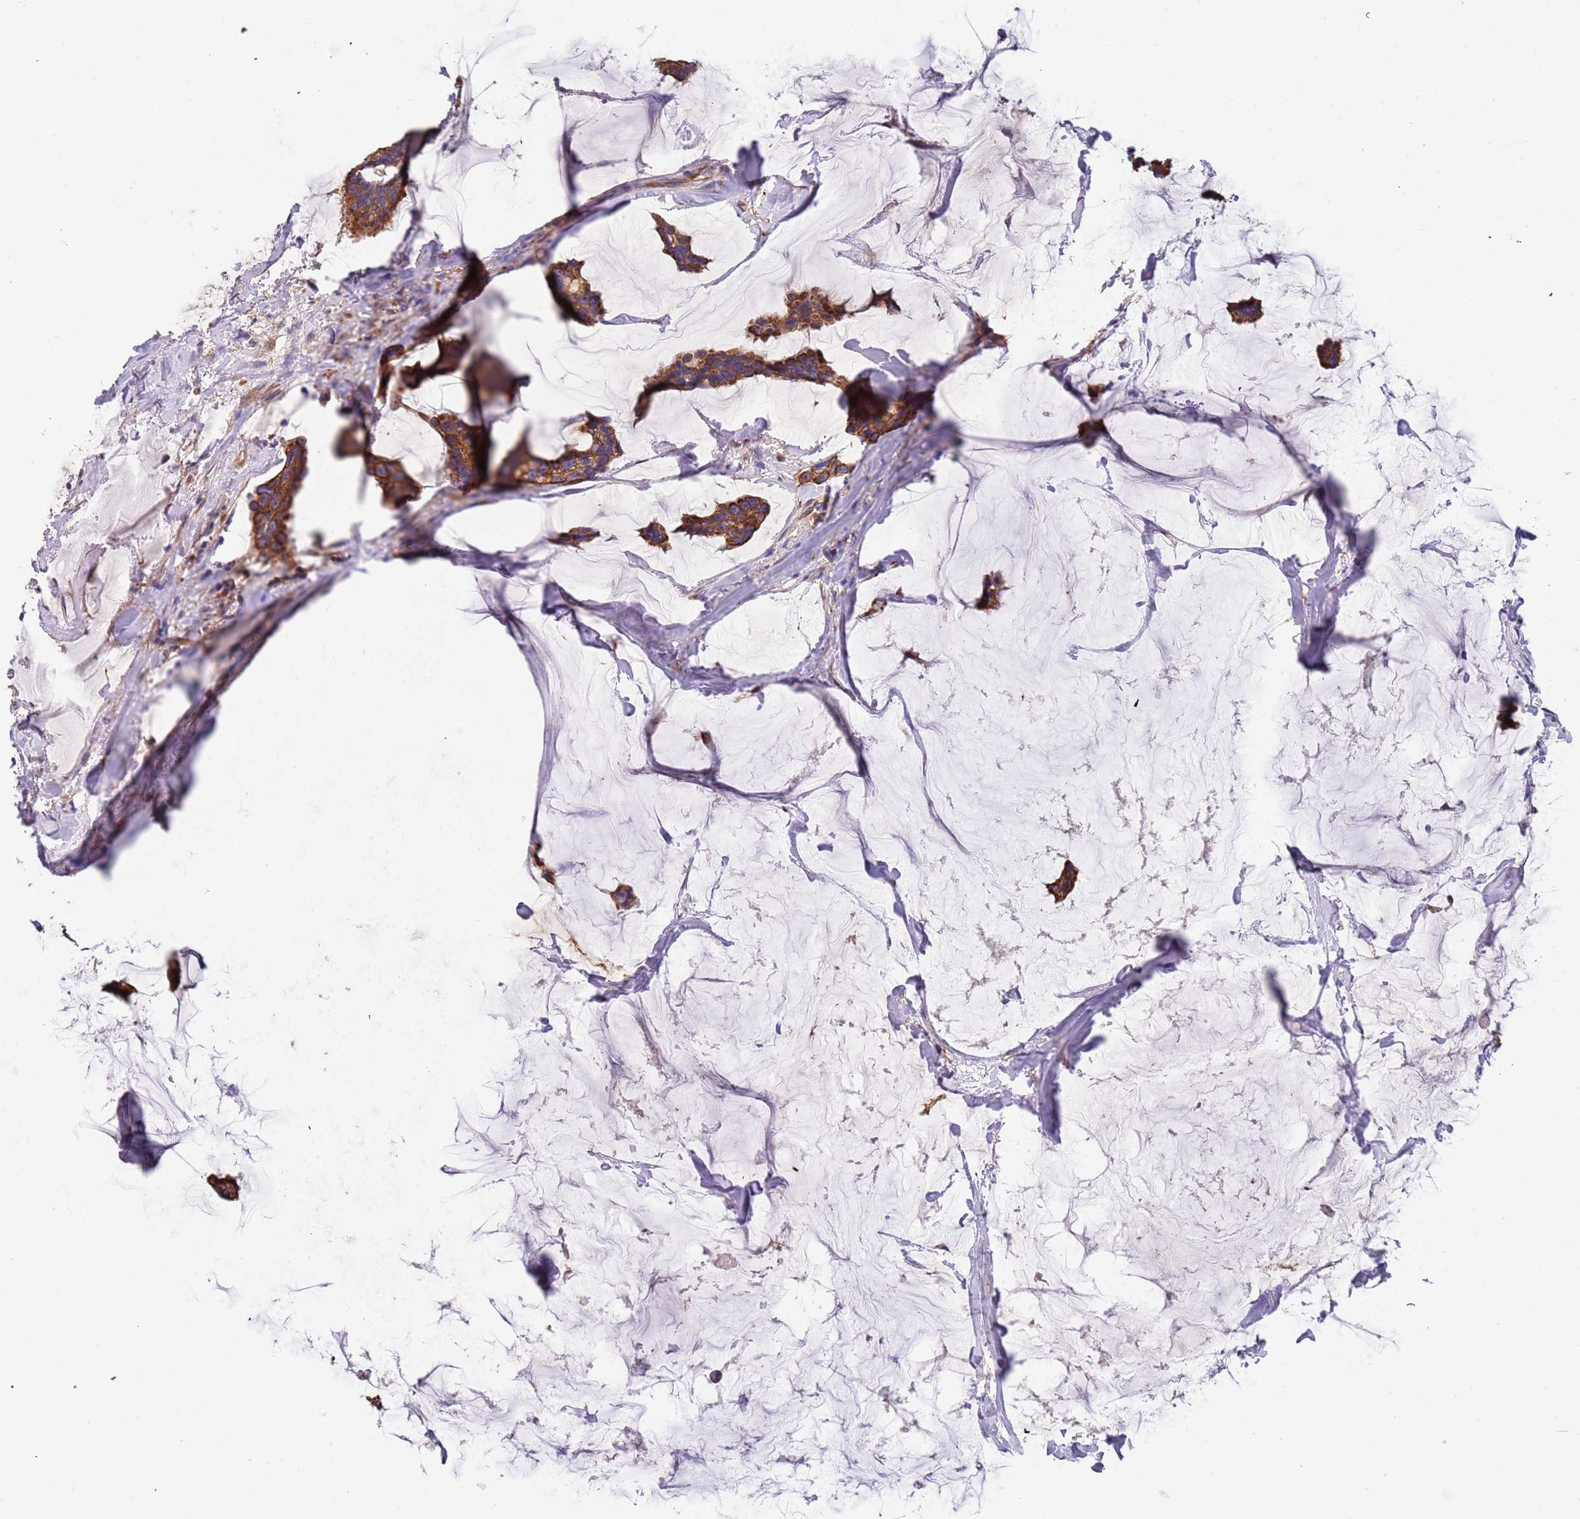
{"staining": {"intensity": "moderate", "quantity": ">75%", "location": "cytoplasmic/membranous"}, "tissue": "breast cancer", "cell_type": "Tumor cells", "image_type": "cancer", "snomed": [{"axis": "morphology", "description": "Duct carcinoma"}, {"axis": "topography", "description": "Breast"}], "caption": "Brown immunohistochemical staining in breast invasive ductal carcinoma displays moderate cytoplasmic/membranous expression in approximately >75% of tumor cells.", "gene": "LAMB4", "patient": {"sex": "female", "age": 93}}